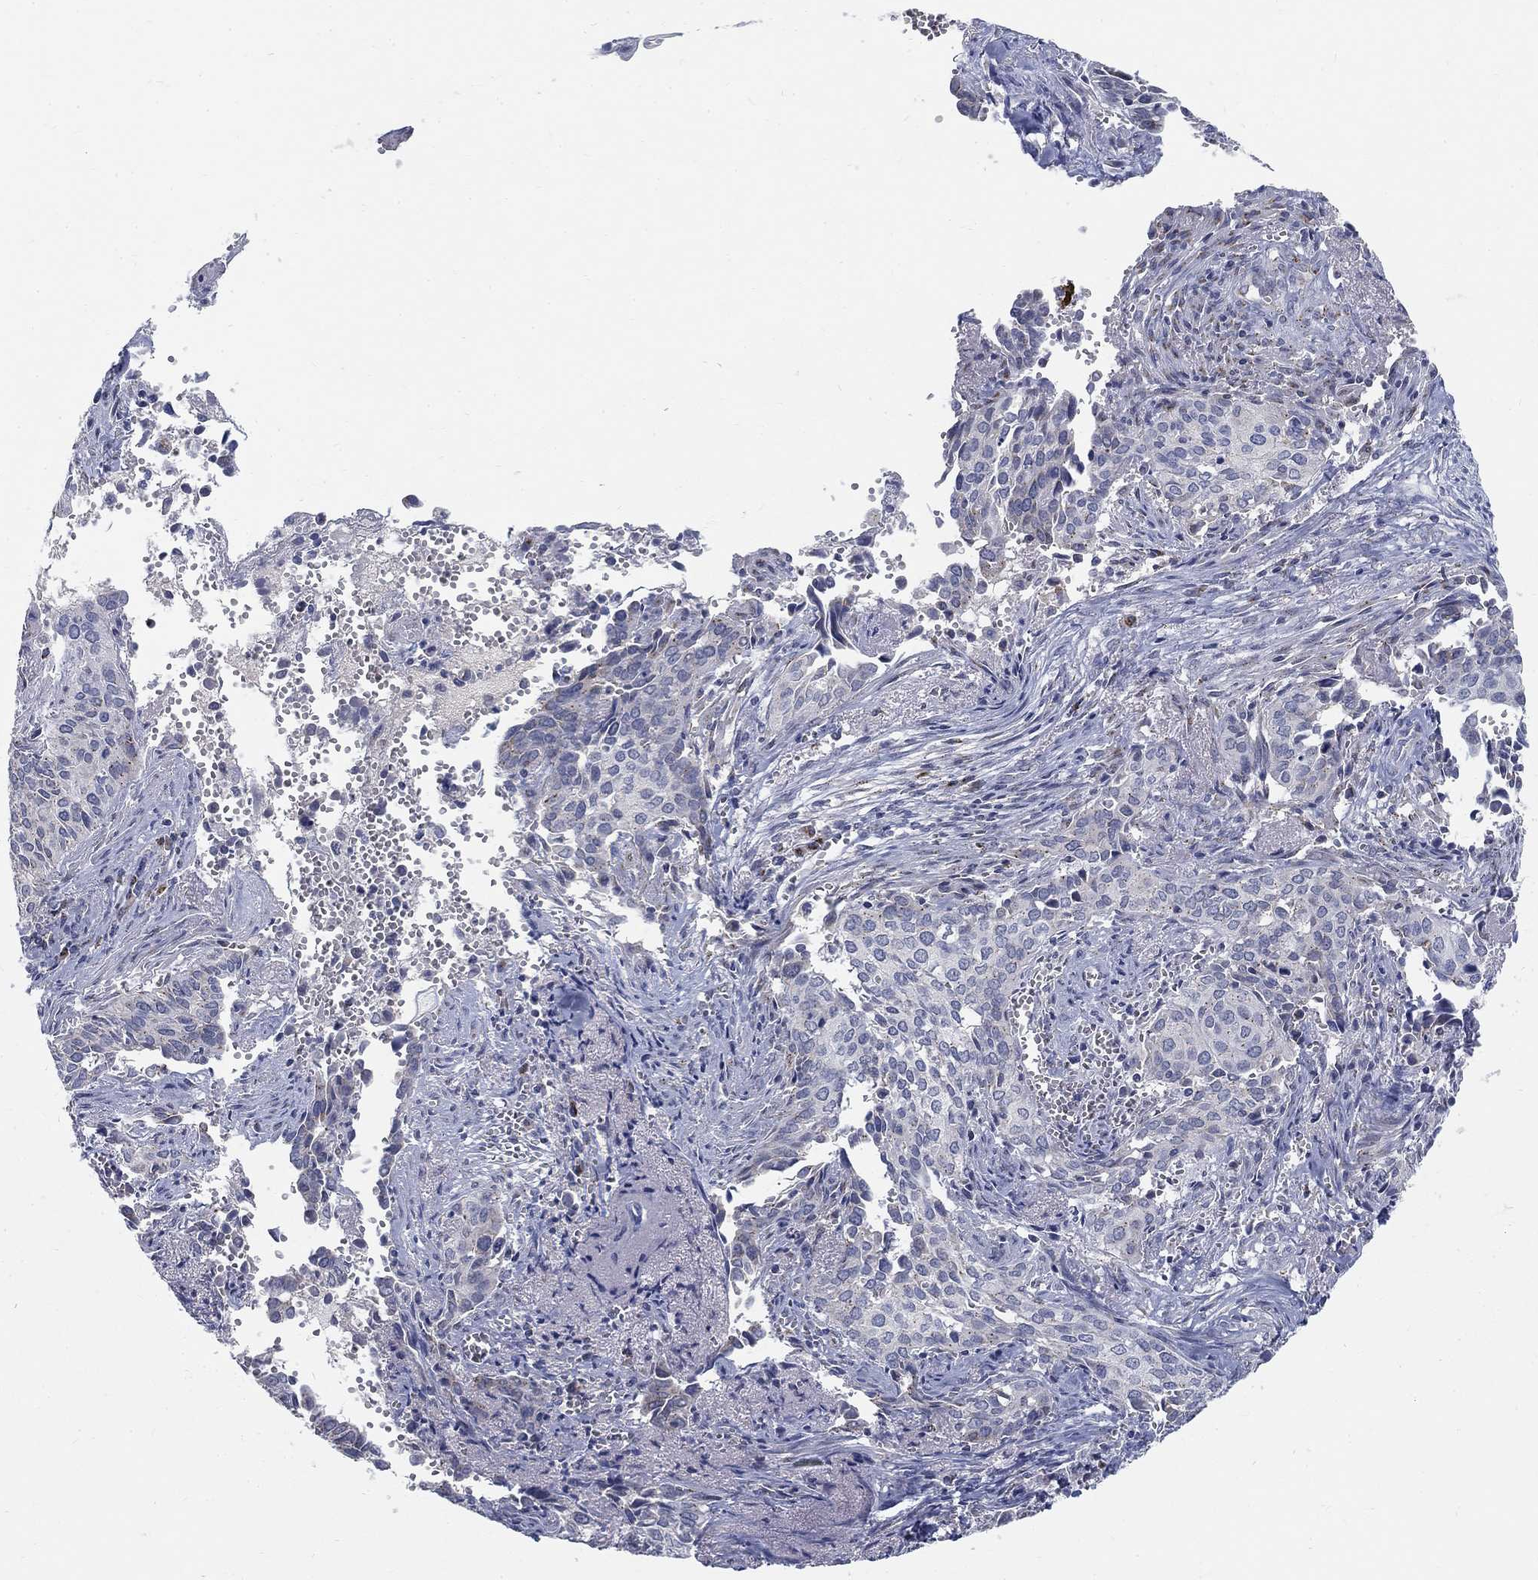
{"staining": {"intensity": "negative", "quantity": "none", "location": "none"}, "tissue": "cervical cancer", "cell_type": "Tumor cells", "image_type": "cancer", "snomed": [{"axis": "morphology", "description": "Squamous cell carcinoma, NOS"}, {"axis": "topography", "description": "Cervix"}], "caption": "The immunohistochemistry (IHC) histopathology image has no significant expression in tumor cells of cervical cancer tissue. (DAB (3,3'-diaminobenzidine) IHC with hematoxylin counter stain).", "gene": "PANK3", "patient": {"sex": "female", "age": 29}}